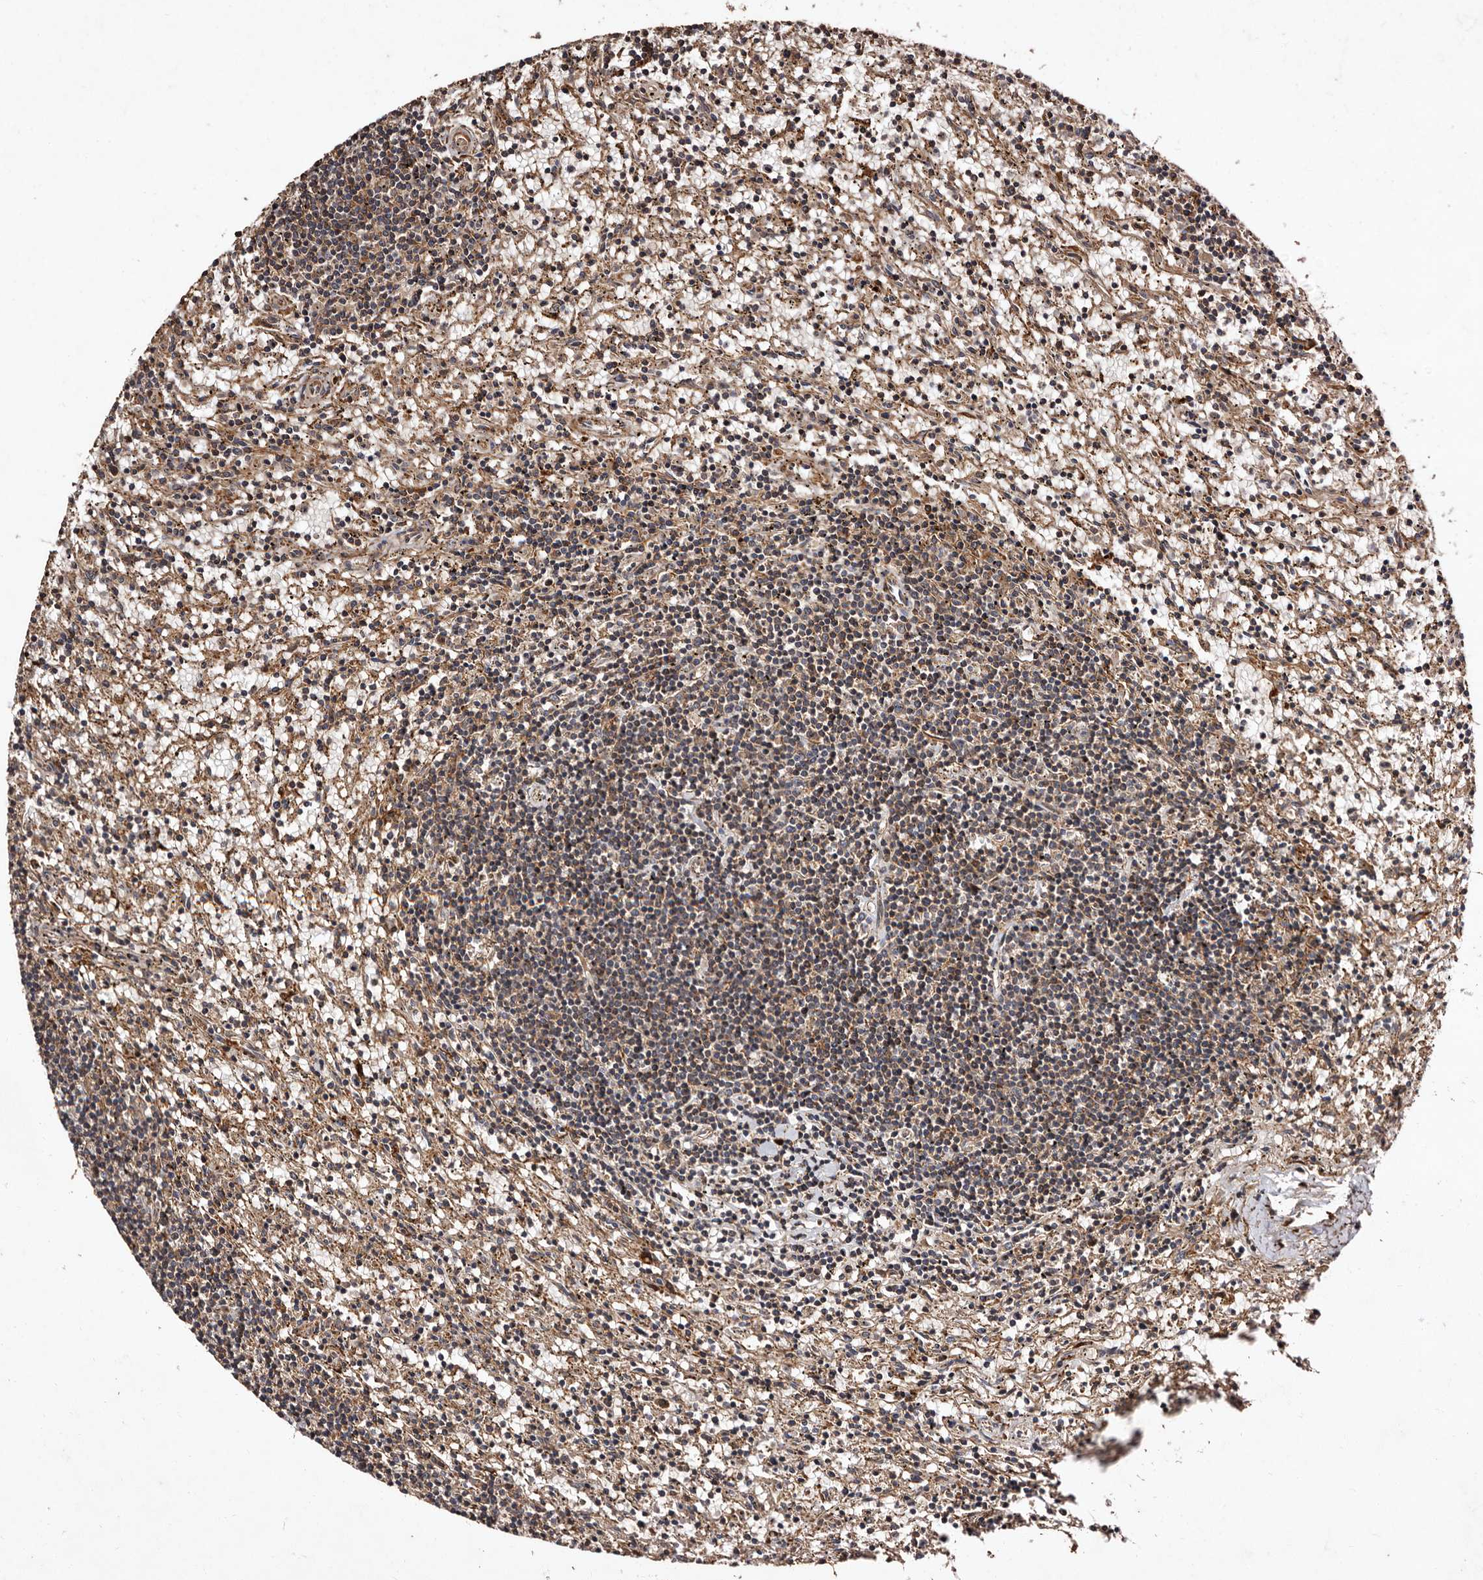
{"staining": {"intensity": "weak", "quantity": "25%-75%", "location": "cytoplasmic/membranous"}, "tissue": "lymphoma", "cell_type": "Tumor cells", "image_type": "cancer", "snomed": [{"axis": "morphology", "description": "Malignant lymphoma, non-Hodgkin's type, Low grade"}, {"axis": "topography", "description": "Spleen"}], "caption": "DAB immunohistochemical staining of lymphoma reveals weak cytoplasmic/membranous protein expression in approximately 25%-75% of tumor cells. (Brightfield microscopy of DAB IHC at high magnification).", "gene": "PRKD3", "patient": {"sex": "male", "age": 76}}